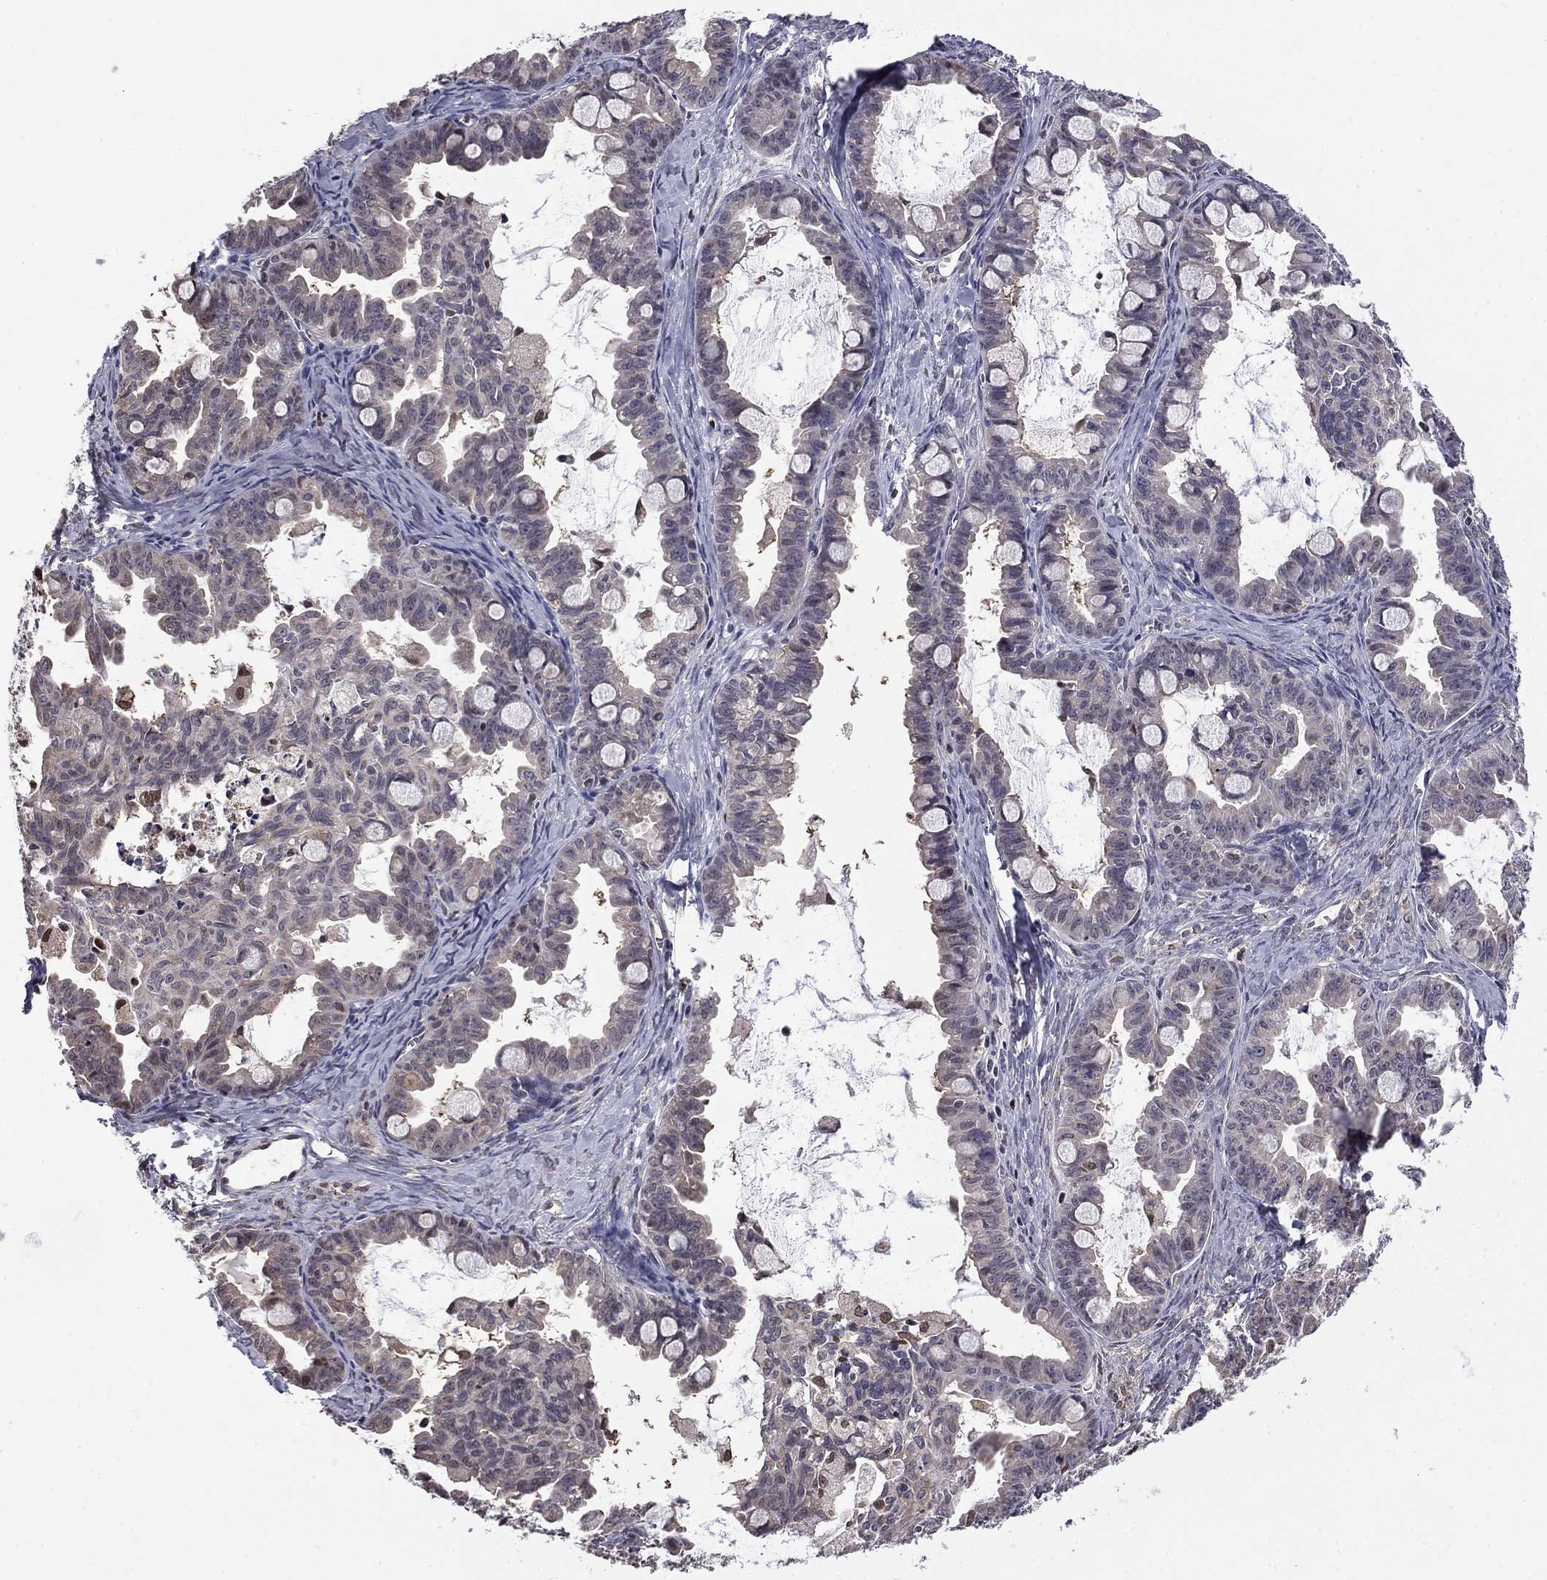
{"staining": {"intensity": "negative", "quantity": "none", "location": "none"}, "tissue": "ovarian cancer", "cell_type": "Tumor cells", "image_type": "cancer", "snomed": [{"axis": "morphology", "description": "Cystadenocarcinoma, mucinous, NOS"}, {"axis": "topography", "description": "Ovary"}], "caption": "DAB (3,3'-diaminobenzidine) immunohistochemical staining of human ovarian cancer displays no significant positivity in tumor cells.", "gene": "HSPB2", "patient": {"sex": "female", "age": 63}}